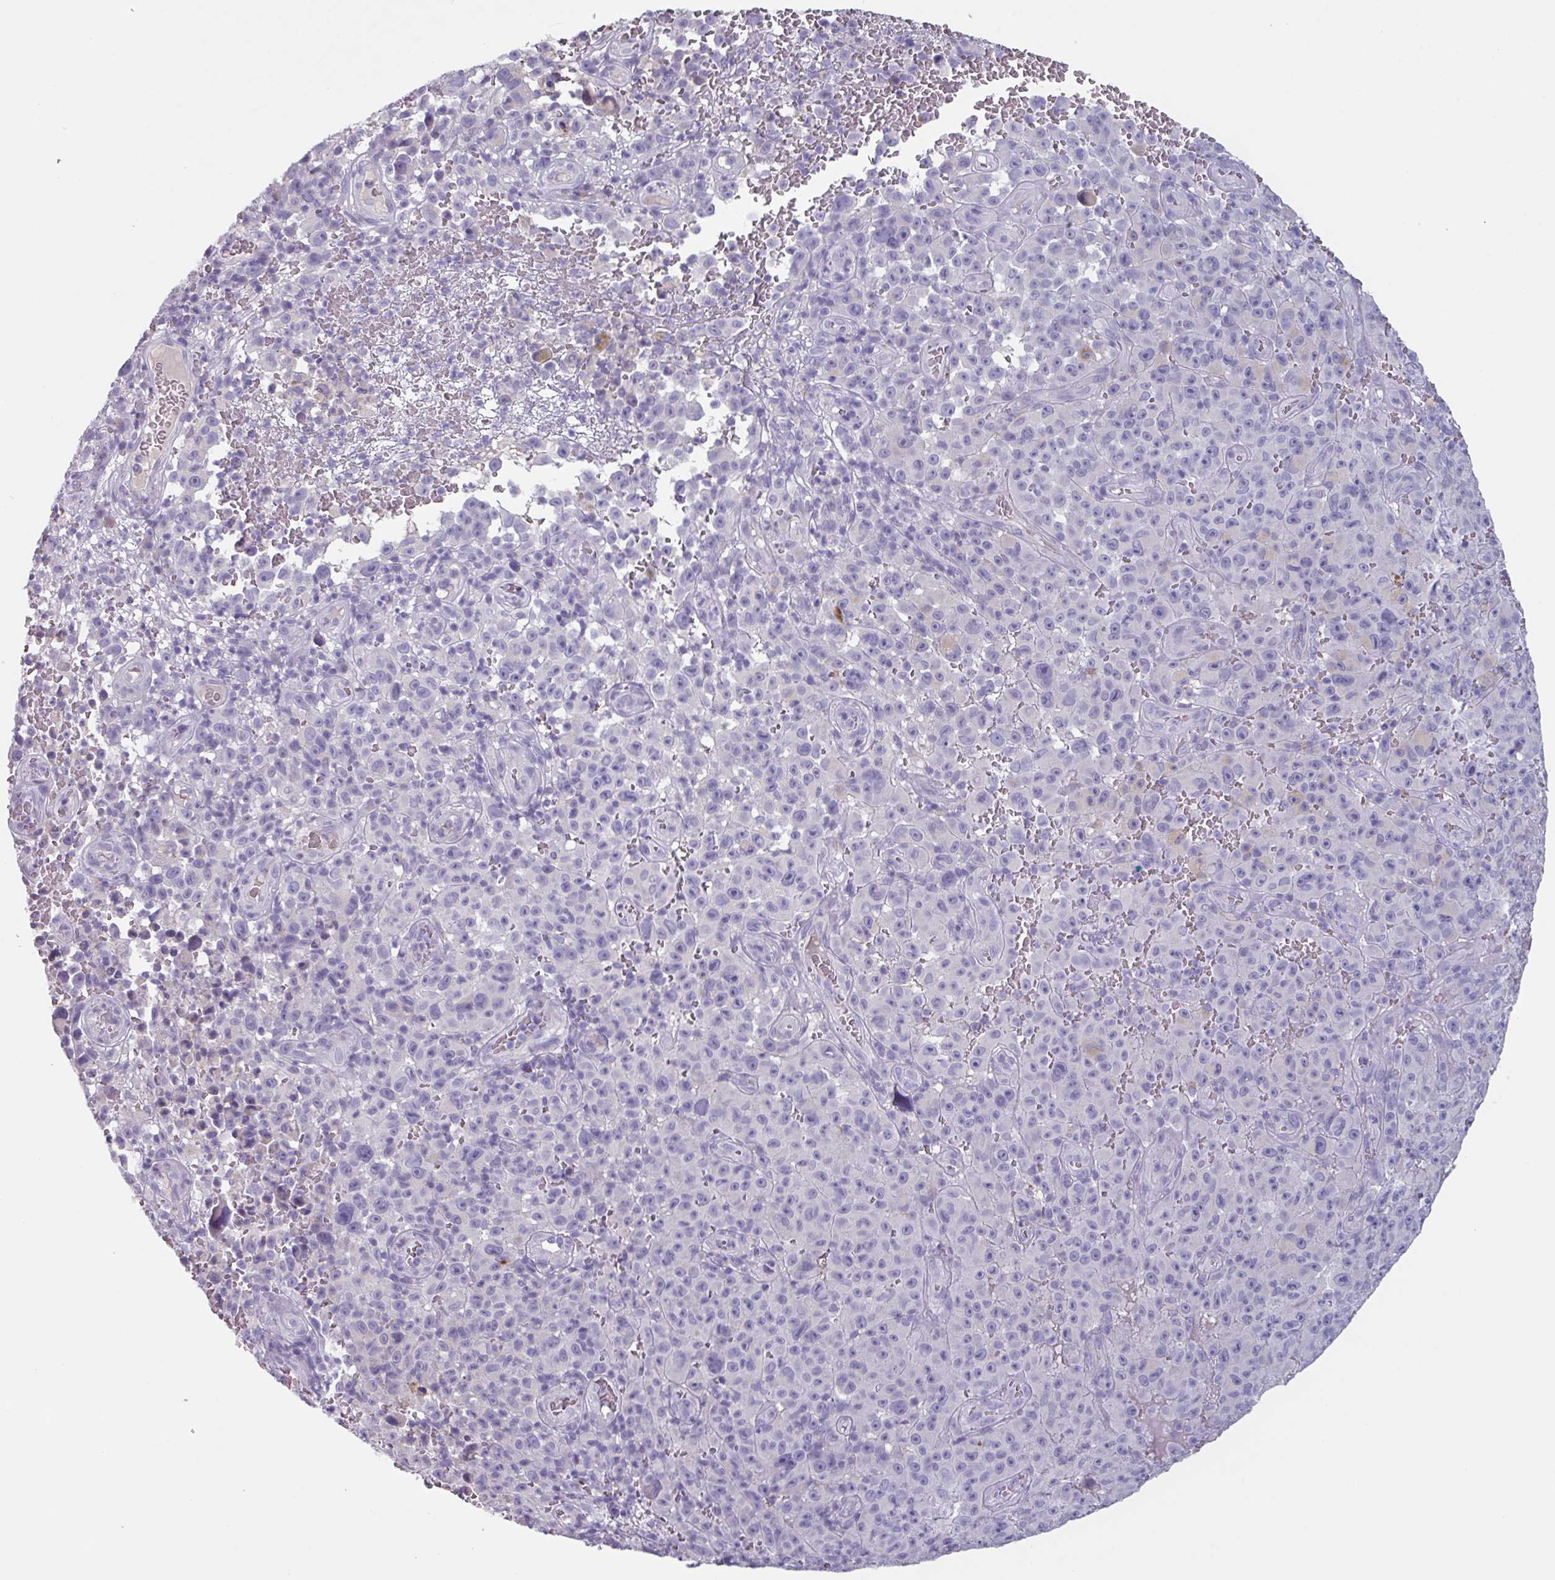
{"staining": {"intensity": "negative", "quantity": "none", "location": "none"}, "tissue": "melanoma", "cell_type": "Tumor cells", "image_type": "cancer", "snomed": [{"axis": "morphology", "description": "Malignant melanoma, NOS"}, {"axis": "topography", "description": "Skin"}], "caption": "A histopathology image of malignant melanoma stained for a protein shows no brown staining in tumor cells.", "gene": "OR2T10", "patient": {"sex": "female", "age": 82}}